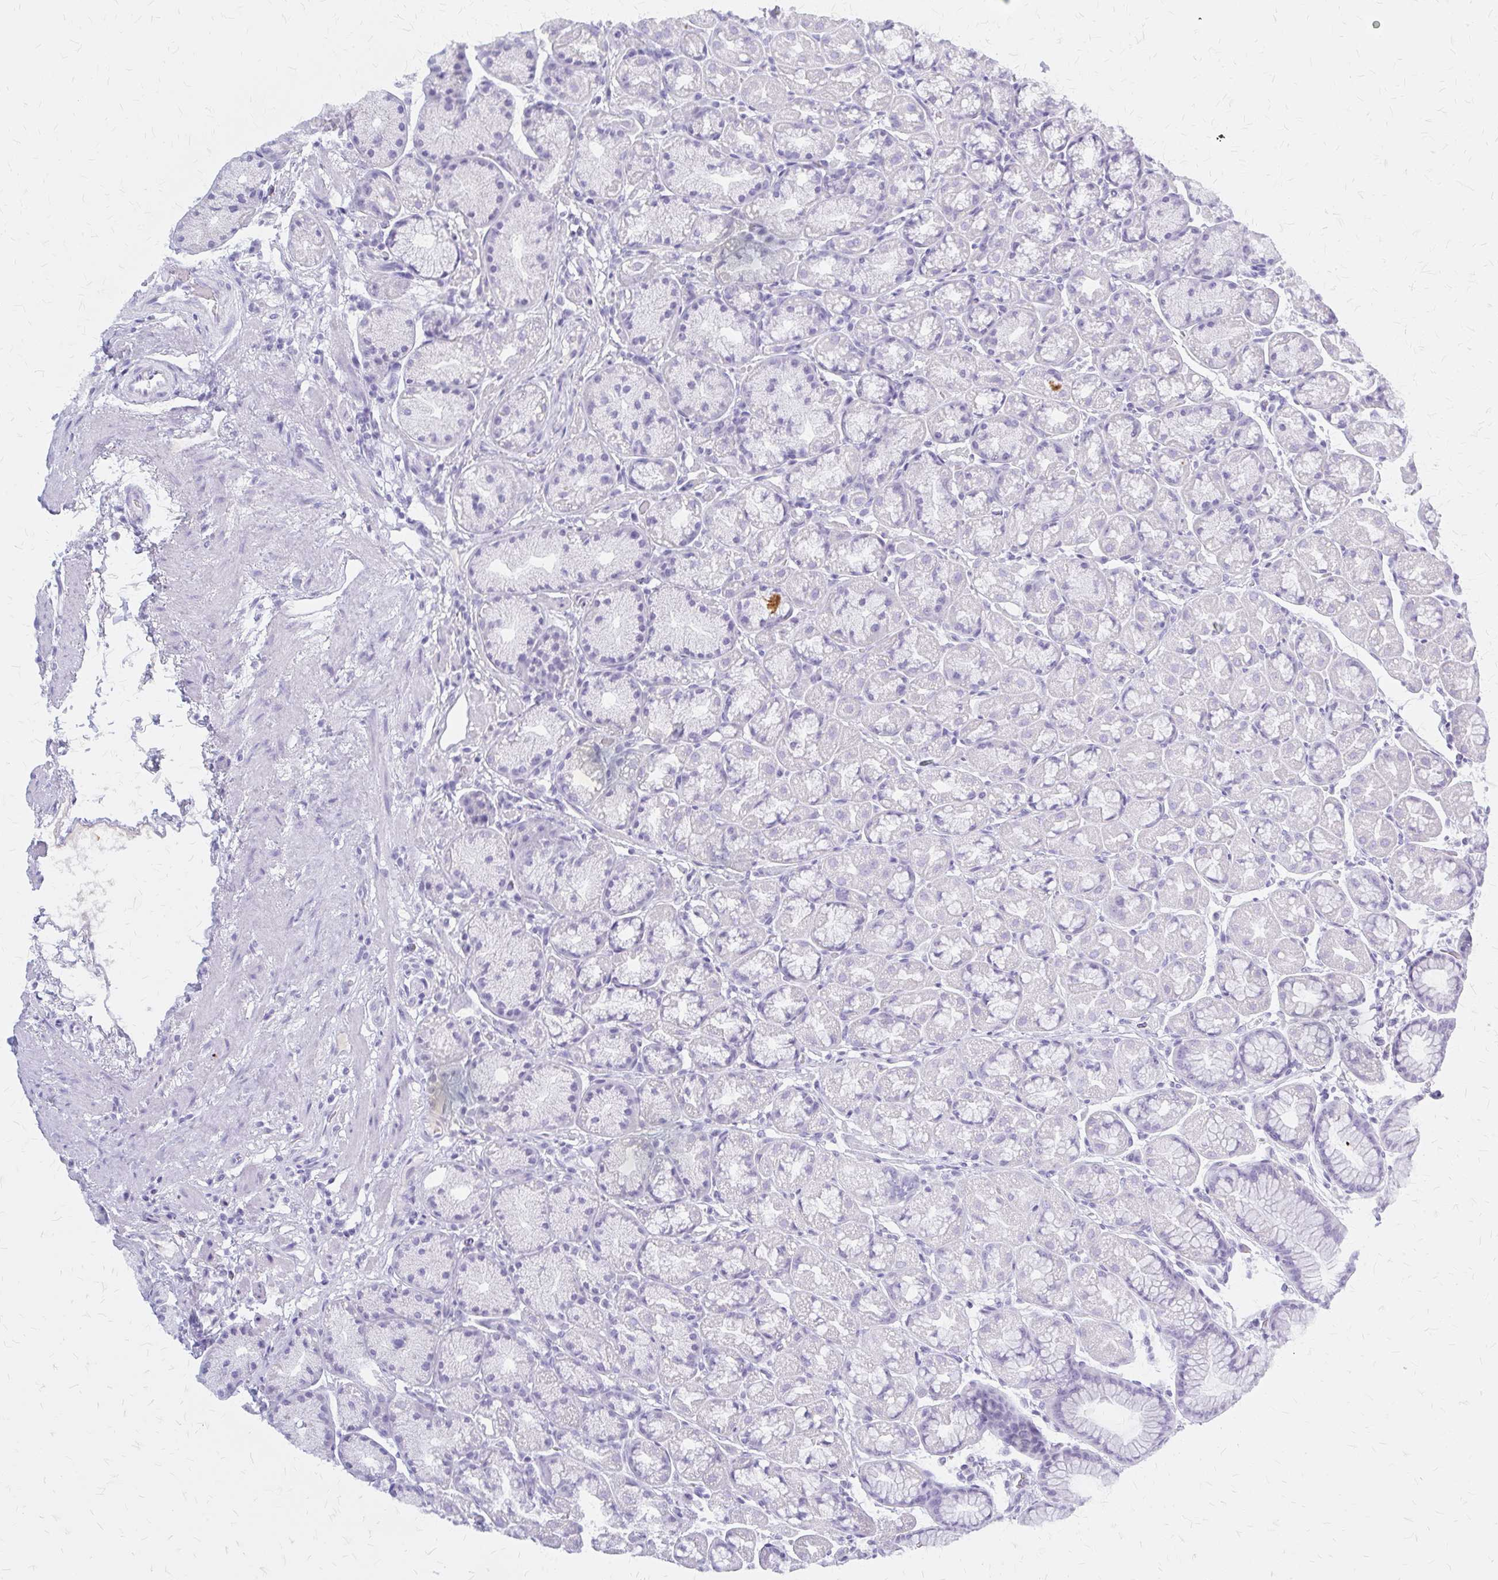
{"staining": {"intensity": "negative", "quantity": "none", "location": "none"}, "tissue": "stomach", "cell_type": "Glandular cells", "image_type": "normal", "snomed": [{"axis": "morphology", "description": "Normal tissue, NOS"}, {"axis": "topography", "description": "Stomach, lower"}], "caption": "The micrograph reveals no significant positivity in glandular cells of stomach.", "gene": "KLHDC7A", "patient": {"sex": "male", "age": 67}}